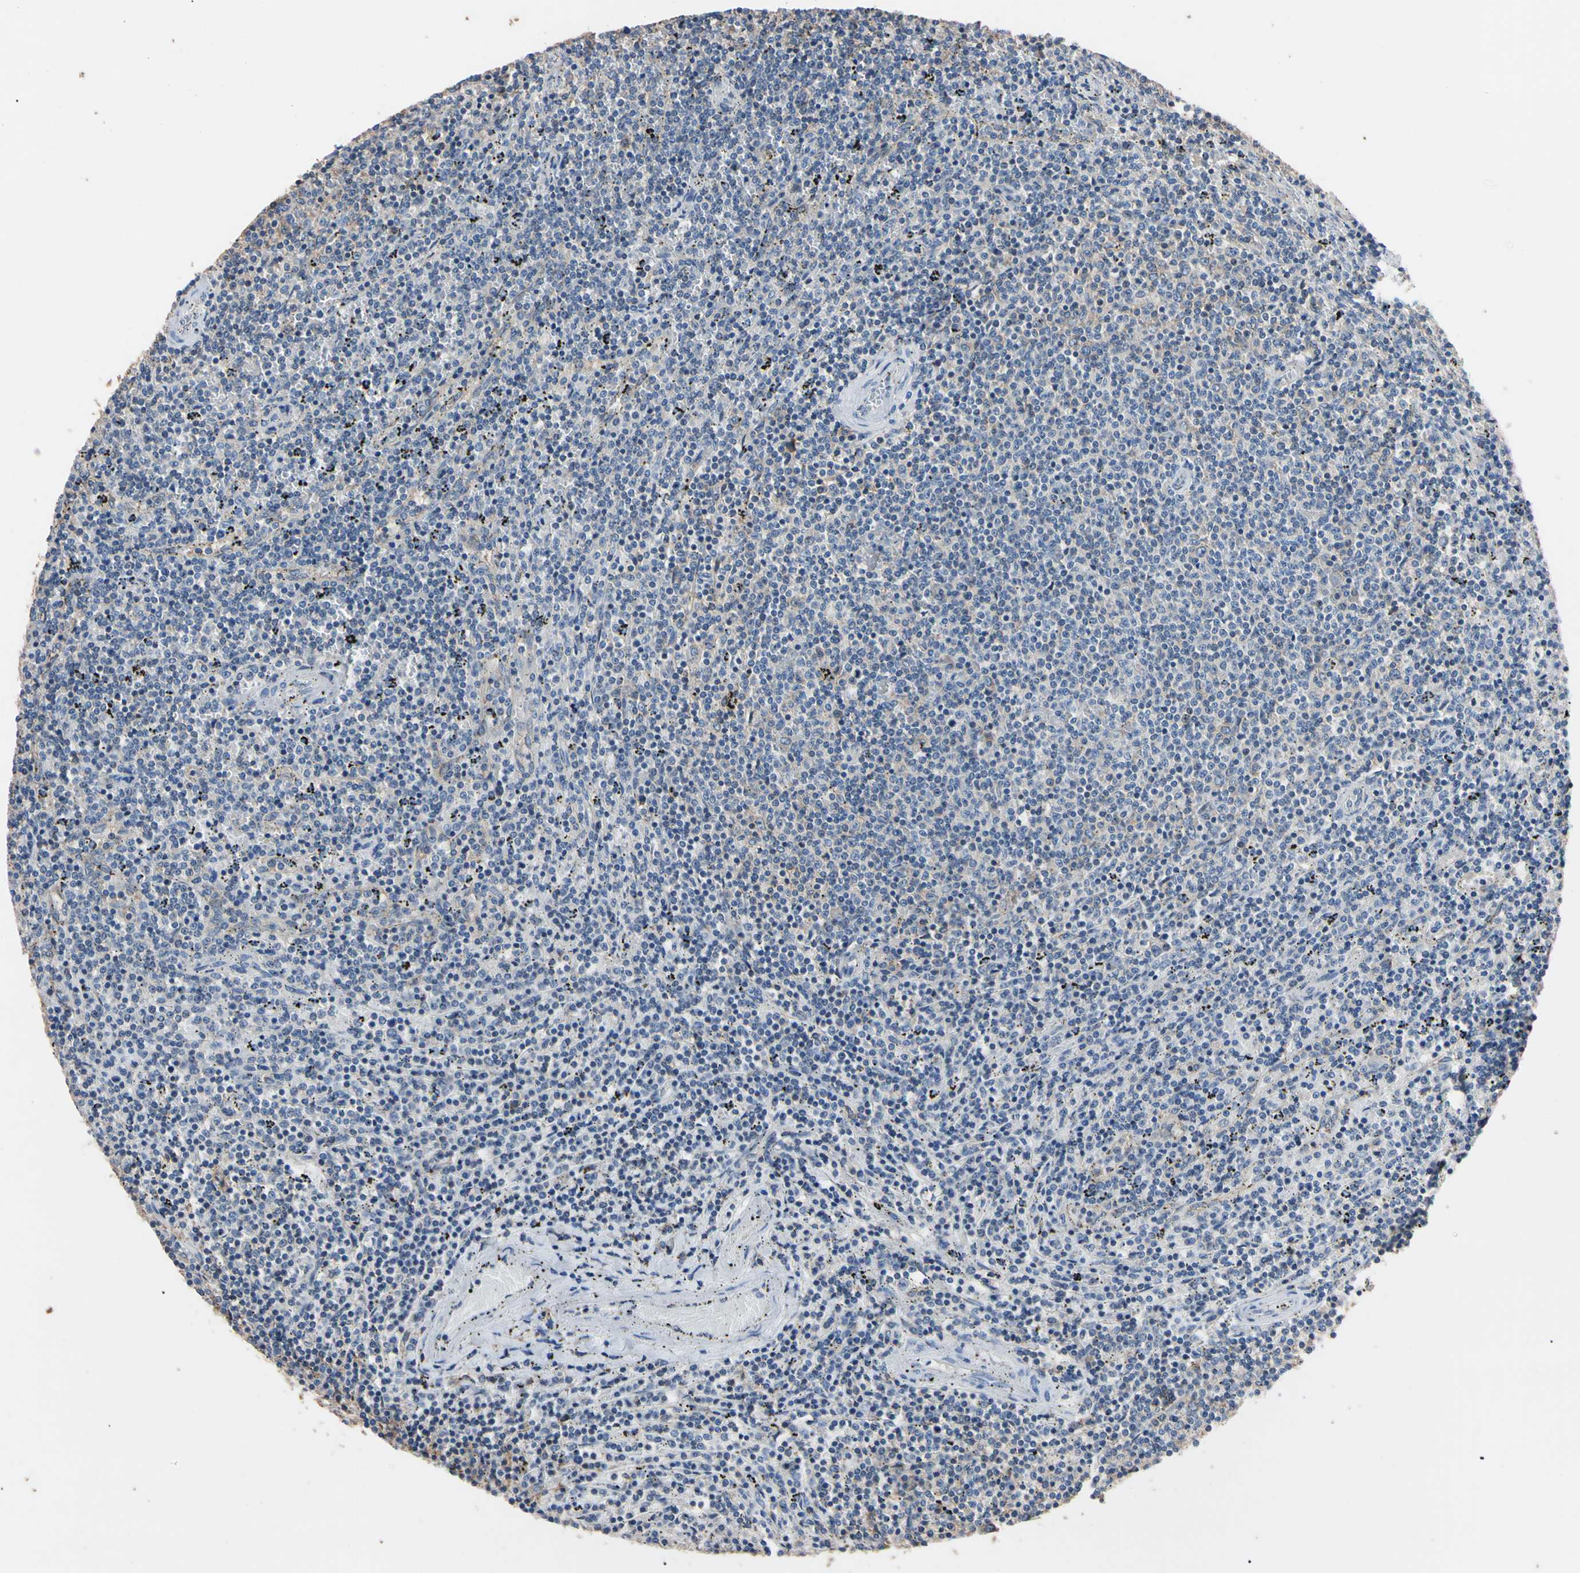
{"staining": {"intensity": "negative", "quantity": "none", "location": "none"}, "tissue": "lymphoma", "cell_type": "Tumor cells", "image_type": "cancer", "snomed": [{"axis": "morphology", "description": "Malignant lymphoma, non-Hodgkin's type, Low grade"}, {"axis": "topography", "description": "Spleen"}], "caption": "Lymphoma was stained to show a protein in brown. There is no significant staining in tumor cells.", "gene": "PNKD", "patient": {"sex": "female", "age": 50}}